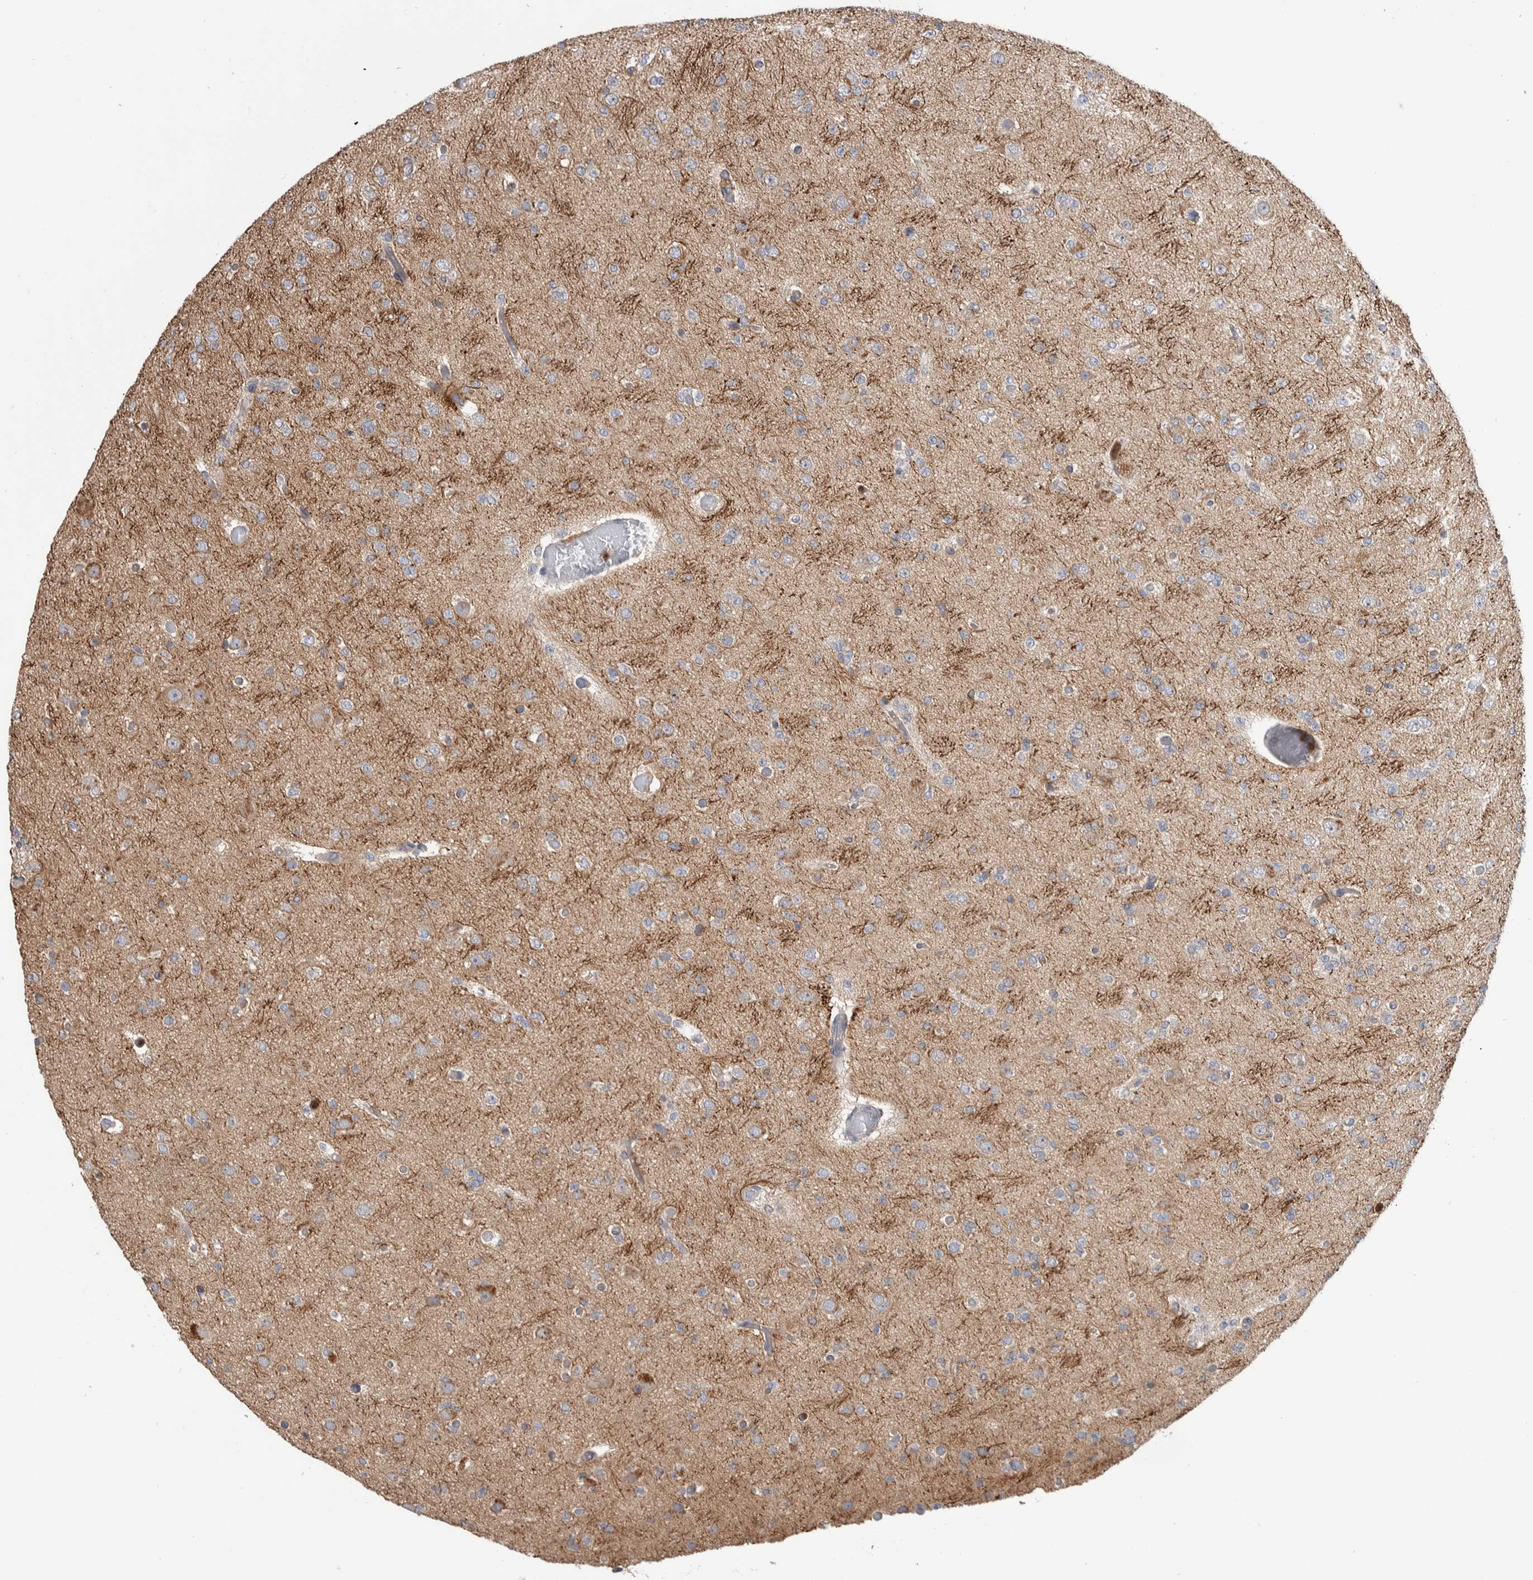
{"staining": {"intensity": "weak", "quantity": "<25%", "location": "cytoplasmic/membranous"}, "tissue": "glioma", "cell_type": "Tumor cells", "image_type": "cancer", "snomed": [{"axis": "morphology", "description": "Glioma, malignant, Low grade"}, {"axis": "topography", "description": "Brain"}], "caption": "Low-grade glioma (malignant) was stained to show a protein in brown. There is no significant staining in tumor cells. (Immunohistochemistry (ihc), brightfield microscopy, high magnification).", "gene": "SDCBP", "patient": {"sex": "female", "age": 22}}